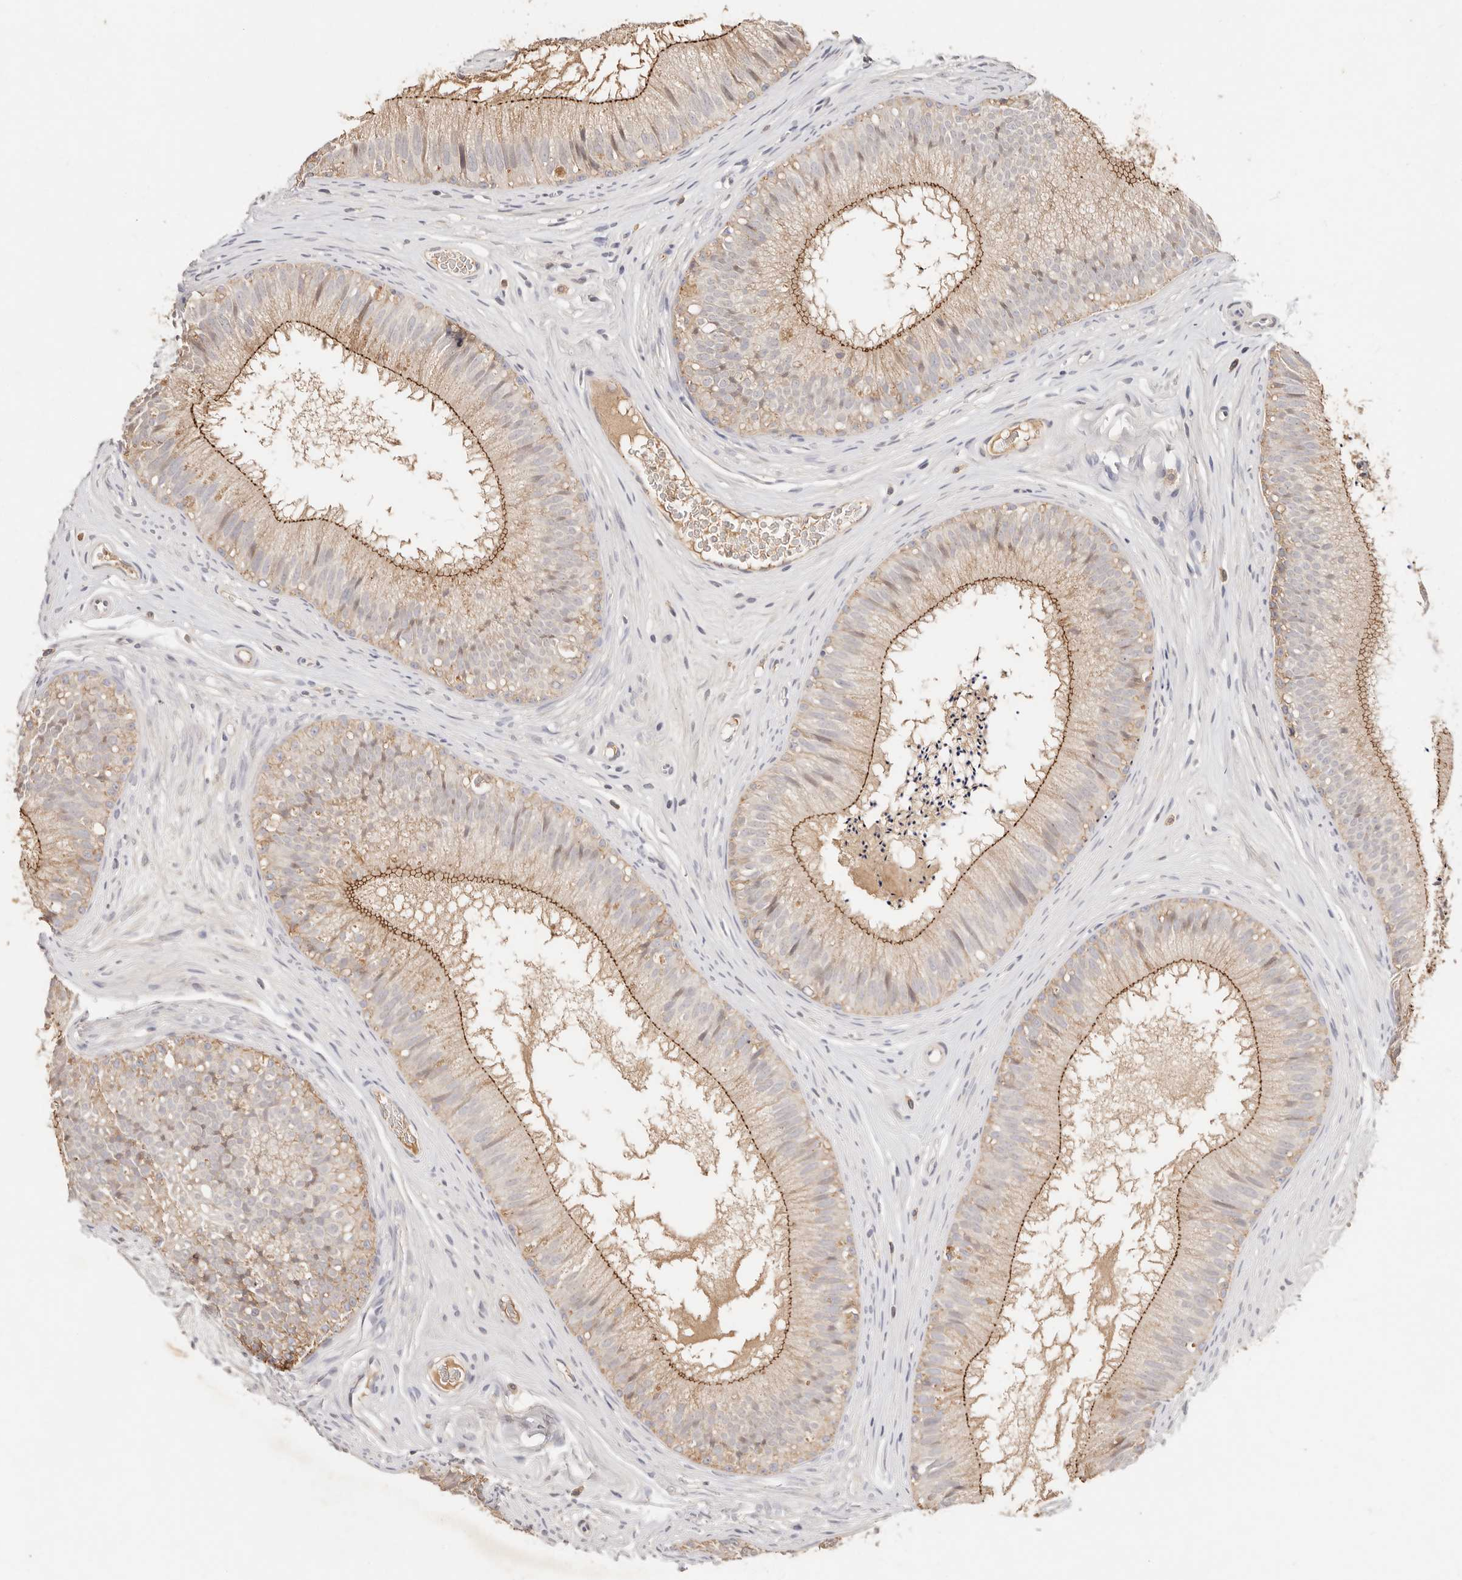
{"staining": {"intensity": "moderate", "quantity": "<25%", "location": "cytoplasmic/membranous"}, "tissue": "epididymis", "cell_type": "Glandular cells", "image_type": "normal", "snomed": [{"axis": "morphology", "description": "Normal tissue, NOS"}, {"axis": "topography", "description": "Epididymis"}], "caption": "This histopathology image exhibits immunohistochemistry (IHC) staining of benign human epididymis, with low moderate cytoplasmic/membranous staining in approximately <25% of glandular cells.", "gene": "CXADR", "patient": {"sex": "male", "age": 29}}